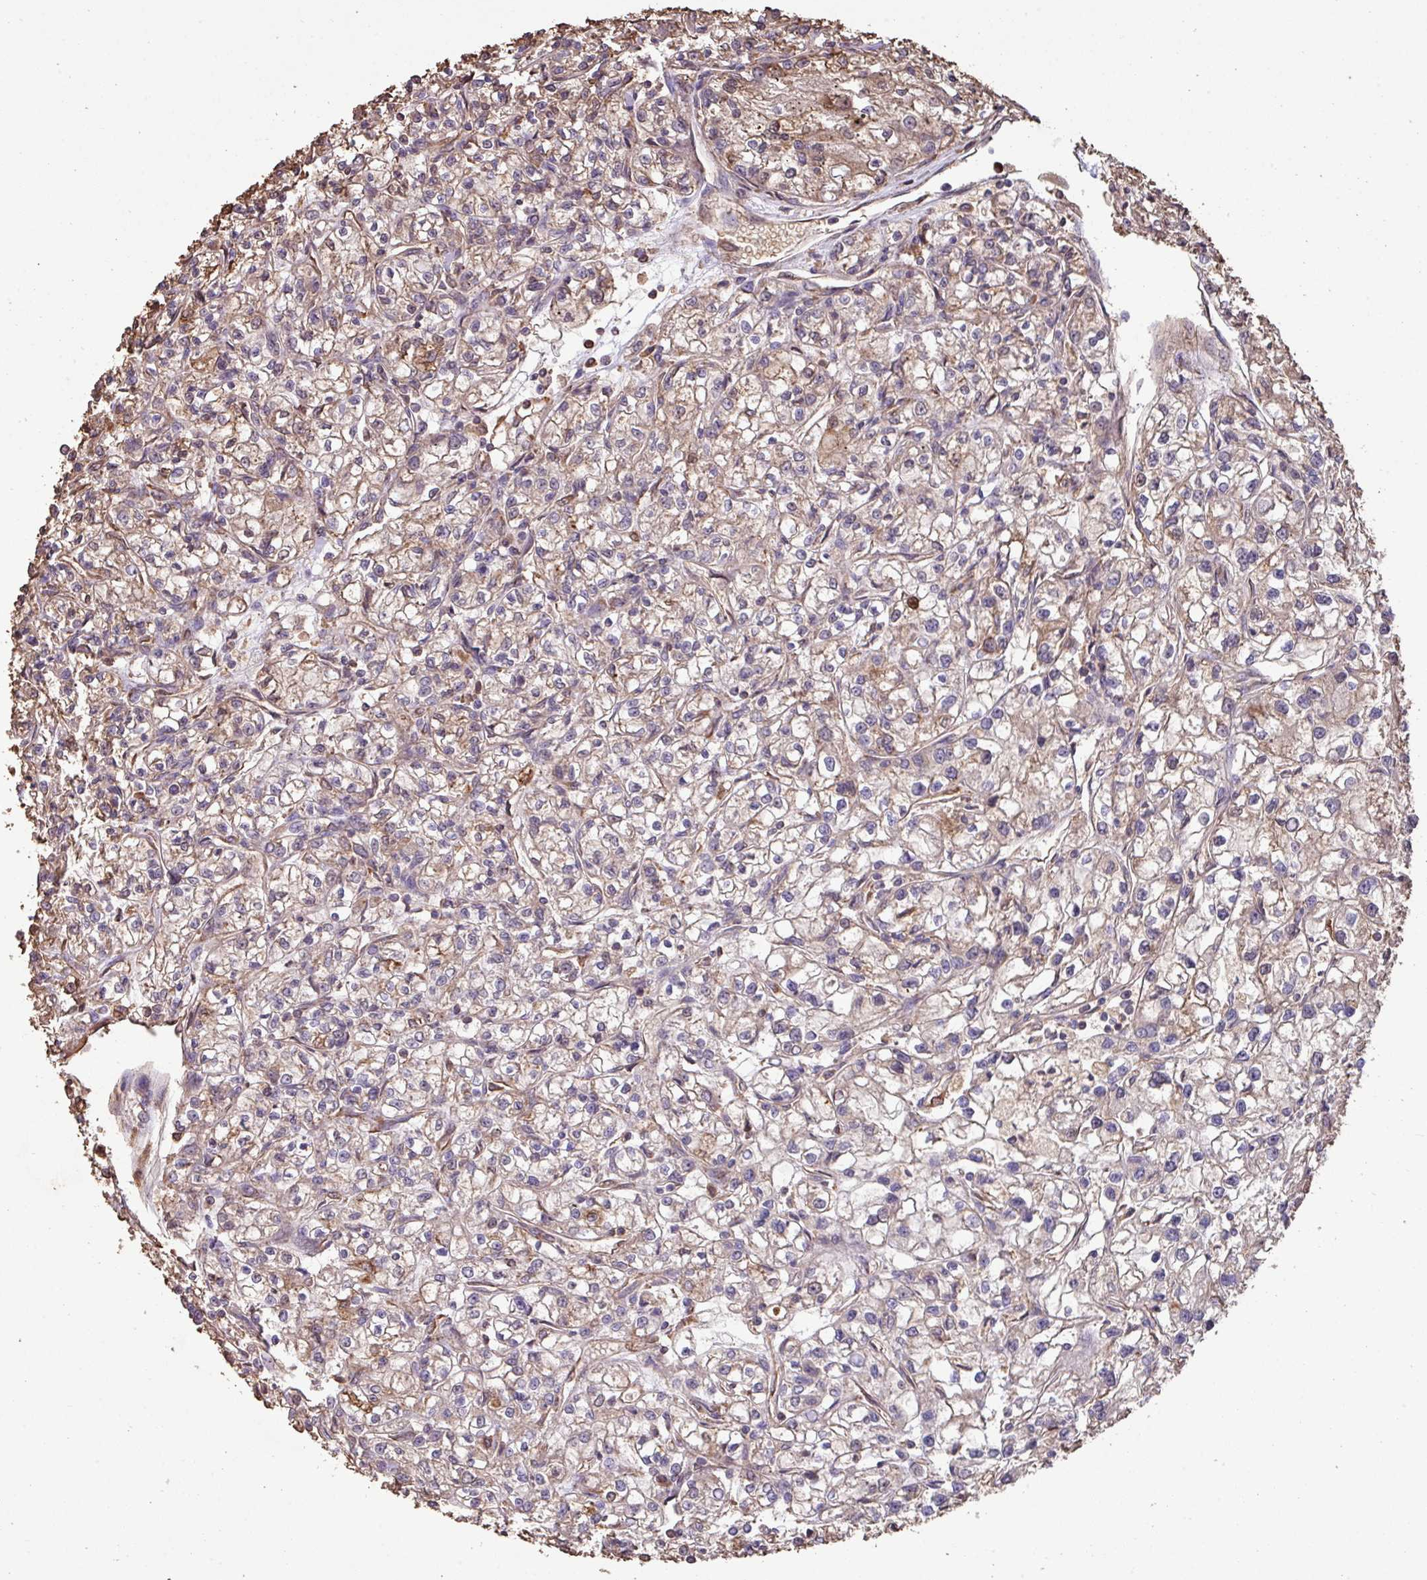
{"staining": {"intensity": "weak", "quantity": "25%-75%", "location": "cytoplasmic/membranous"}, "tissue": "renal cancer", "cell_type": "Tumor cells", "image_type": "cancer", "snomed": [{"axis": "morphology", "description": "Adenocarcinoma, NOS"}, {"axis": "topography", "description": "Kidney"}], "caption": "The image displays staining of adenocarcinoma (renal), revealing weak cytoplasmic/membranous protein expression (brown color) within tumor cells. (DAB IHC, brown staining for protein, blue staining for nuclei).", "gene": "CAMK2B", "patient": {"sex": "female", "age": 59}}